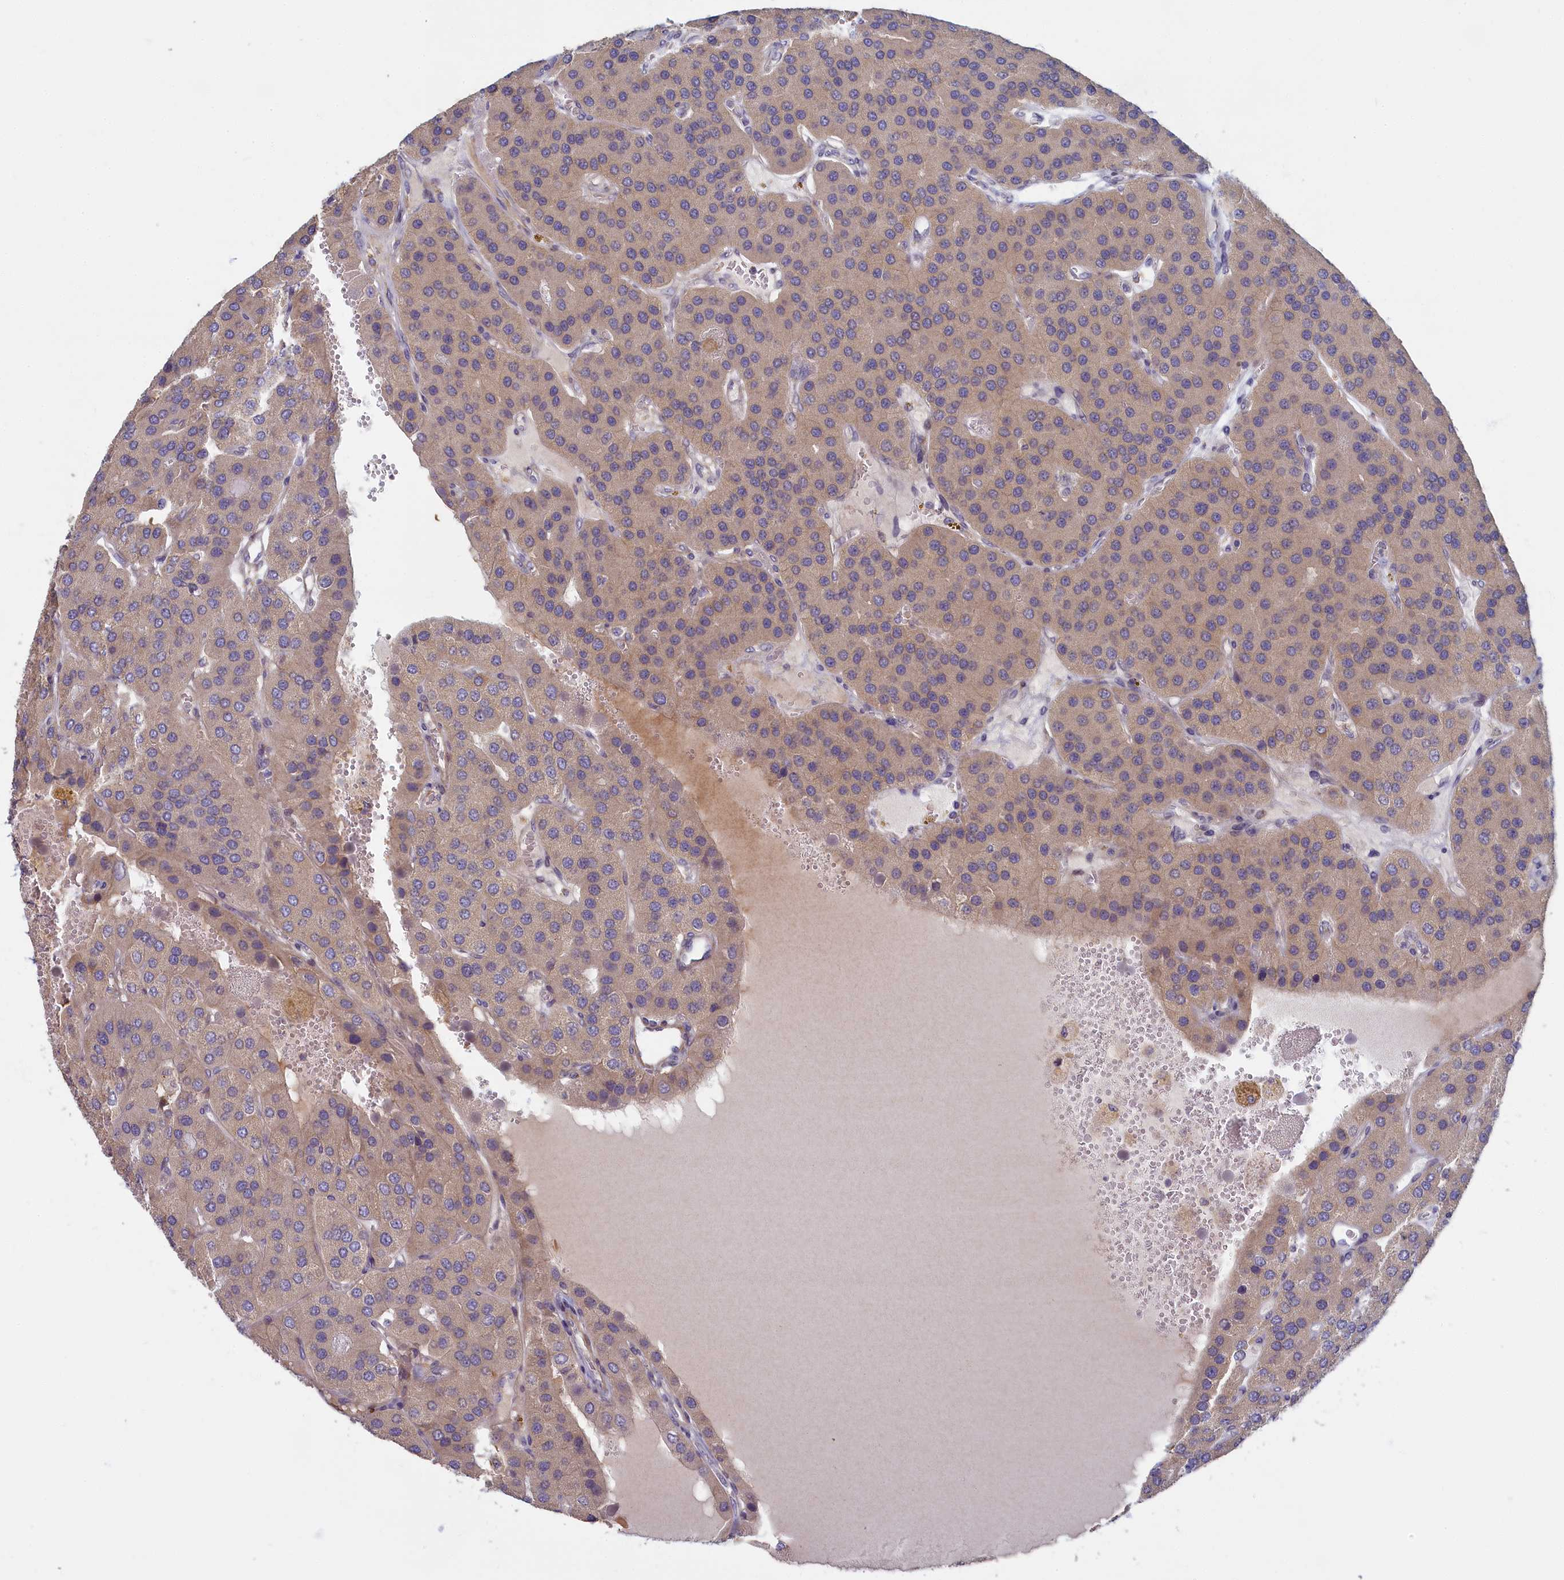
{"staining": {"intensity": "weak", "quantity": ">75%", "location": "cytoplasmic/membranous"}, "tissue": "parathyroid gland", "cell_type": "Glandular cells", "image_type": "normal", "snomed": [{"axis": "morphology", "description": "Normal tissue, NOS"}, {"axis": "morphology", "description": "Adenoma, NOS"}, {"axis": "topography", "description": "Parathyroid gland"}], "caption": "Weak cytoplasmic/membranous protein positivity is present in approximately >75% of glandular cells in parathyroid gland.", "gene": "TRPM4", "patient": {"sex": "female", "age": 86}}